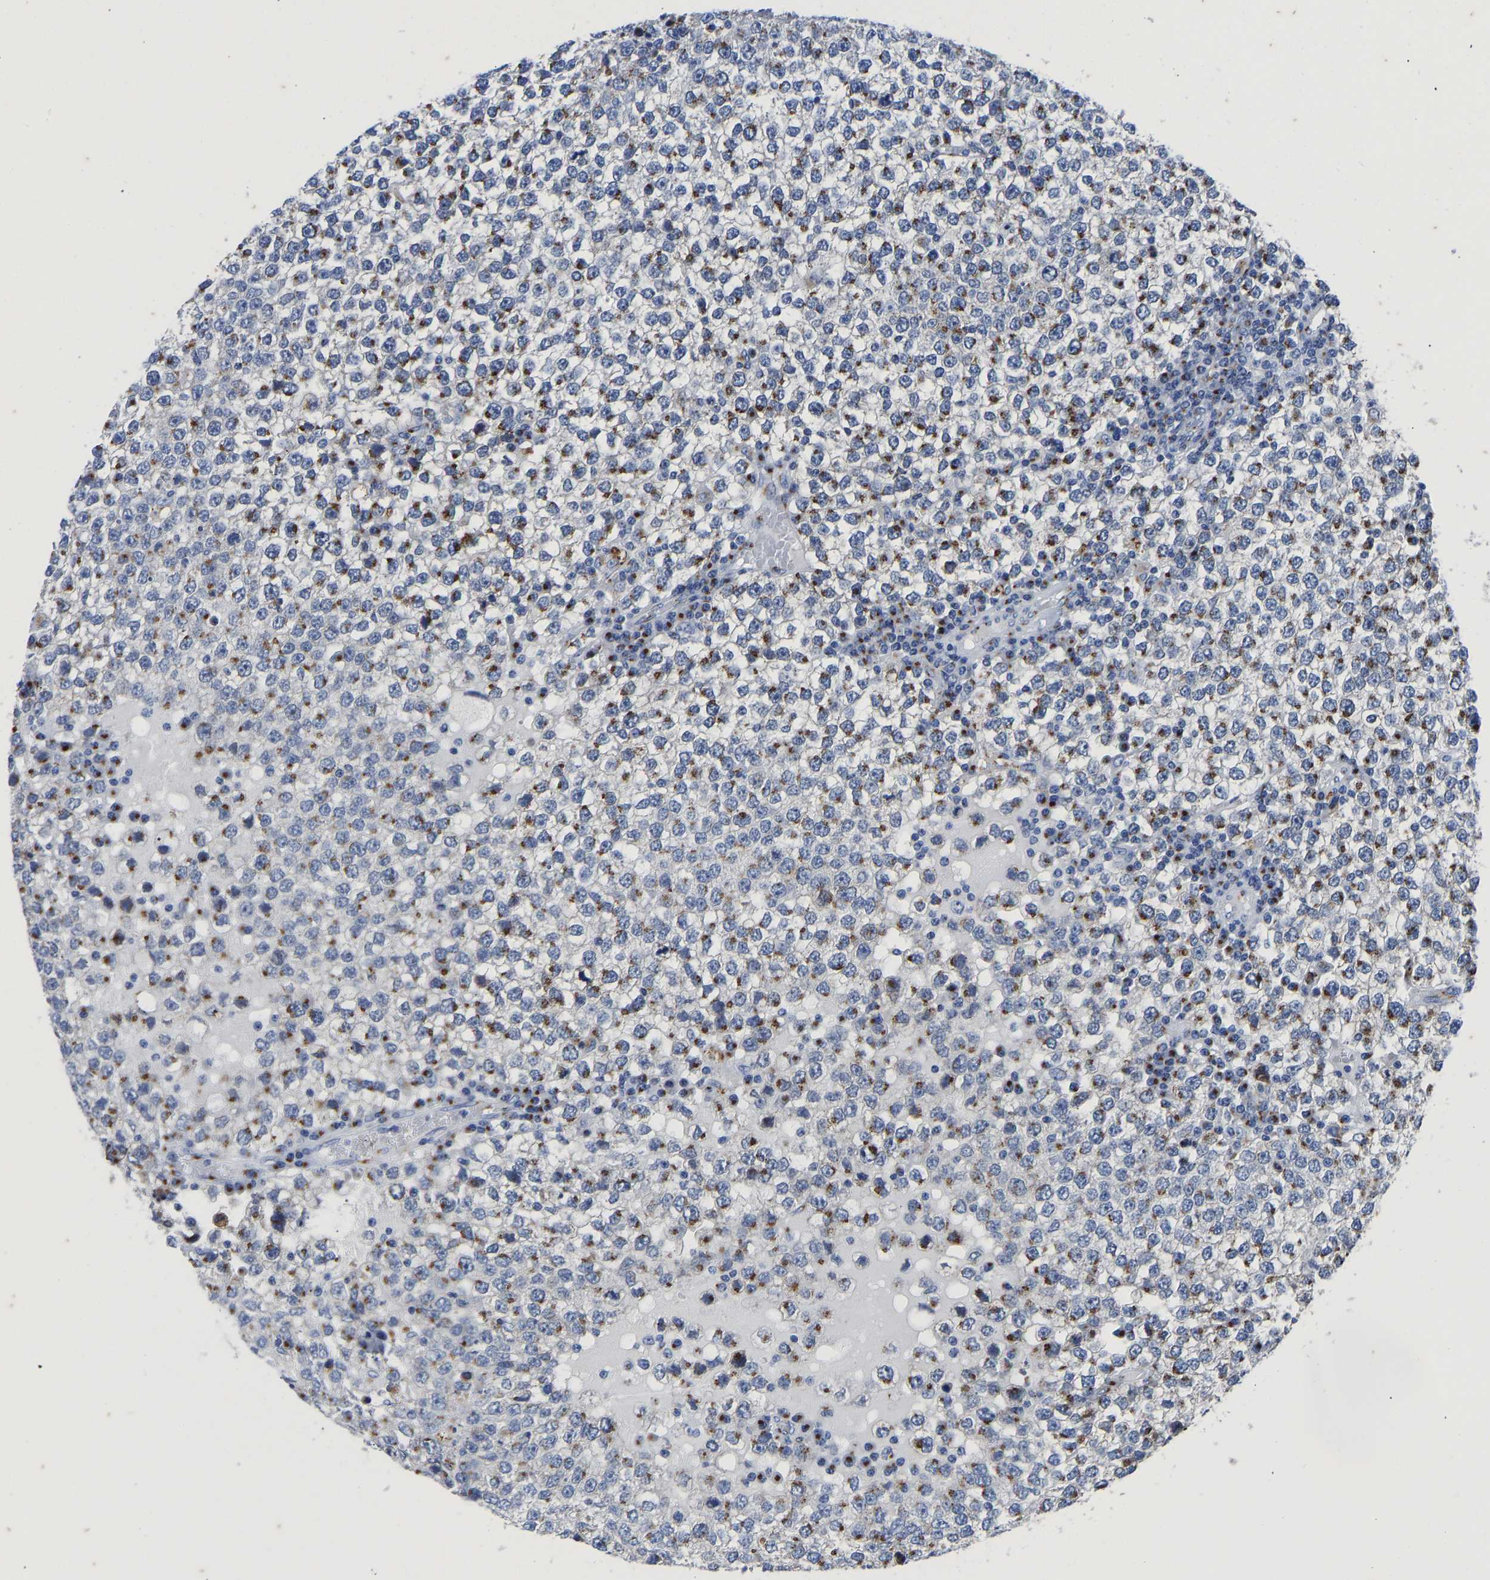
{"staining": {"intensity": "moderate", "quantity": ">75%", "location": "cytoplasmic/membranous"}, "tissue": "testis cancer", "cell_type": "Tumor cells", "image_type": "cancer", "snomed": [{"axis": "morphology", "description": "Seminoma, NOS"}, {"axis": "topography", "description": "Testis"}], "caption": "Immunohistochemical staining of testis cancer shows medium levels of moderate cytoplasmic/membranous expression in about >75% of tumor cells.", "gene": "TMEM87A", "patient": {"sex": "male", "age": 65}}